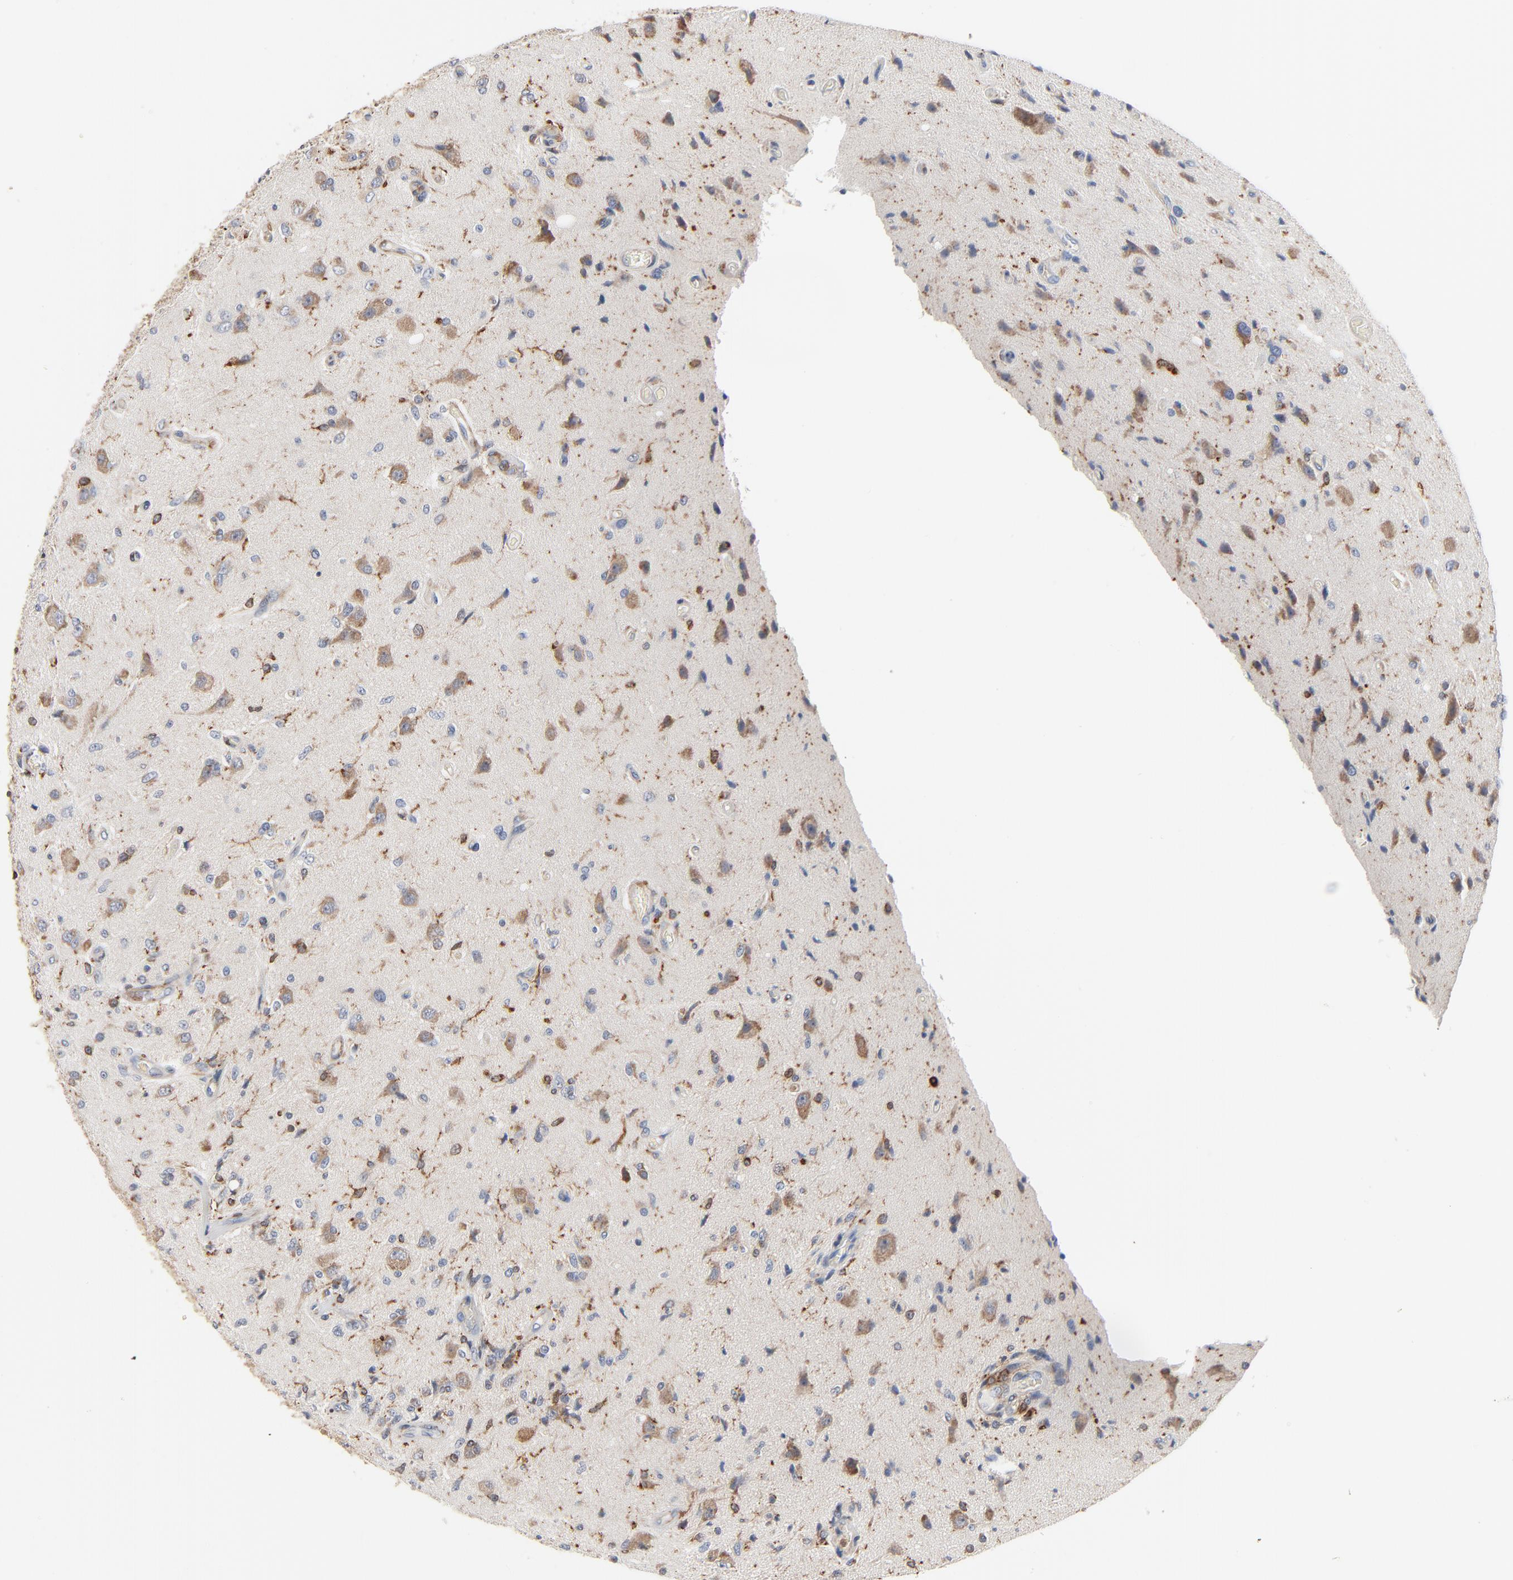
{"staining": {"intensity": "negative", "quantity": "none", "location": "none"}, "tissue": "glioma", "cell_type": "Tumor cells", "image_type": "cancer", "snomed": [{"axis": "morphology", "description": "Normal tissue, NOS"}, {"axis": "morphology", "description": "Glioma, malignant, High grade"}, {"axis": "topography", "description": "Cerebral cortex"}], "caption": "The photomicrograph displays no staining of tumor cells in glioma.", "gene": "SH3KBP1", "patient": {"sex": "male", "age": 77}}